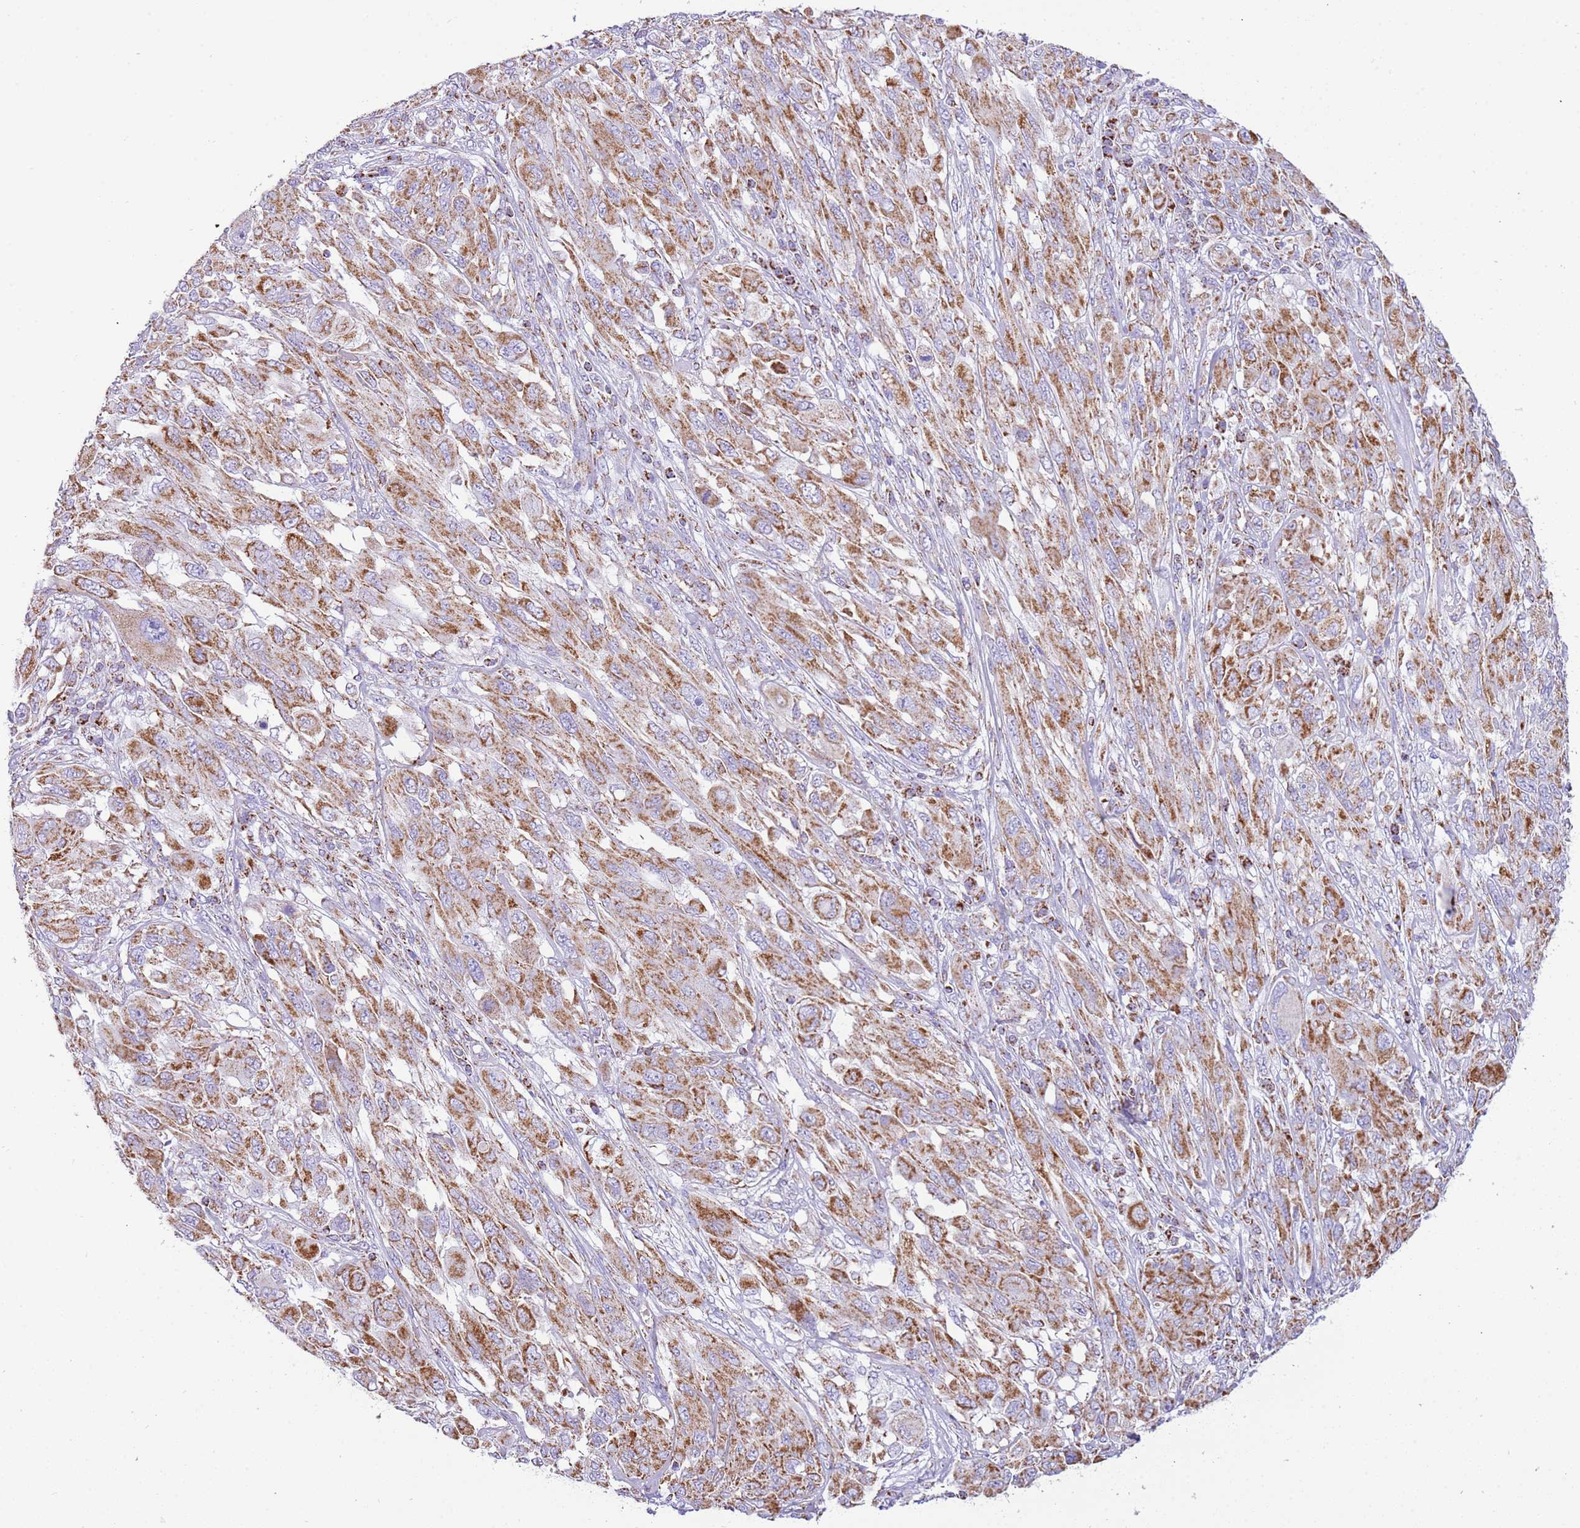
{"staining": {"intensity": "moderate", "quantity": ">75%", "location": "cytoplasmic/membranous"}, "tissue": "melanoma", "cell_type": "Tumor cells", "image_type": "cancer", "snomed": [{"axis": "morphology", "description": "Malignant melanoma, NOS"}, {"axis": "topography", "description": "Skin"}], "caption": "Melanoma stained with immunohistochemistry reveals moderate cytoplasmic/membranous staining in approximately >75% of tumor cells.", "gene": "SUCLG2", "patient": {"sex": "female", "age": 91}}